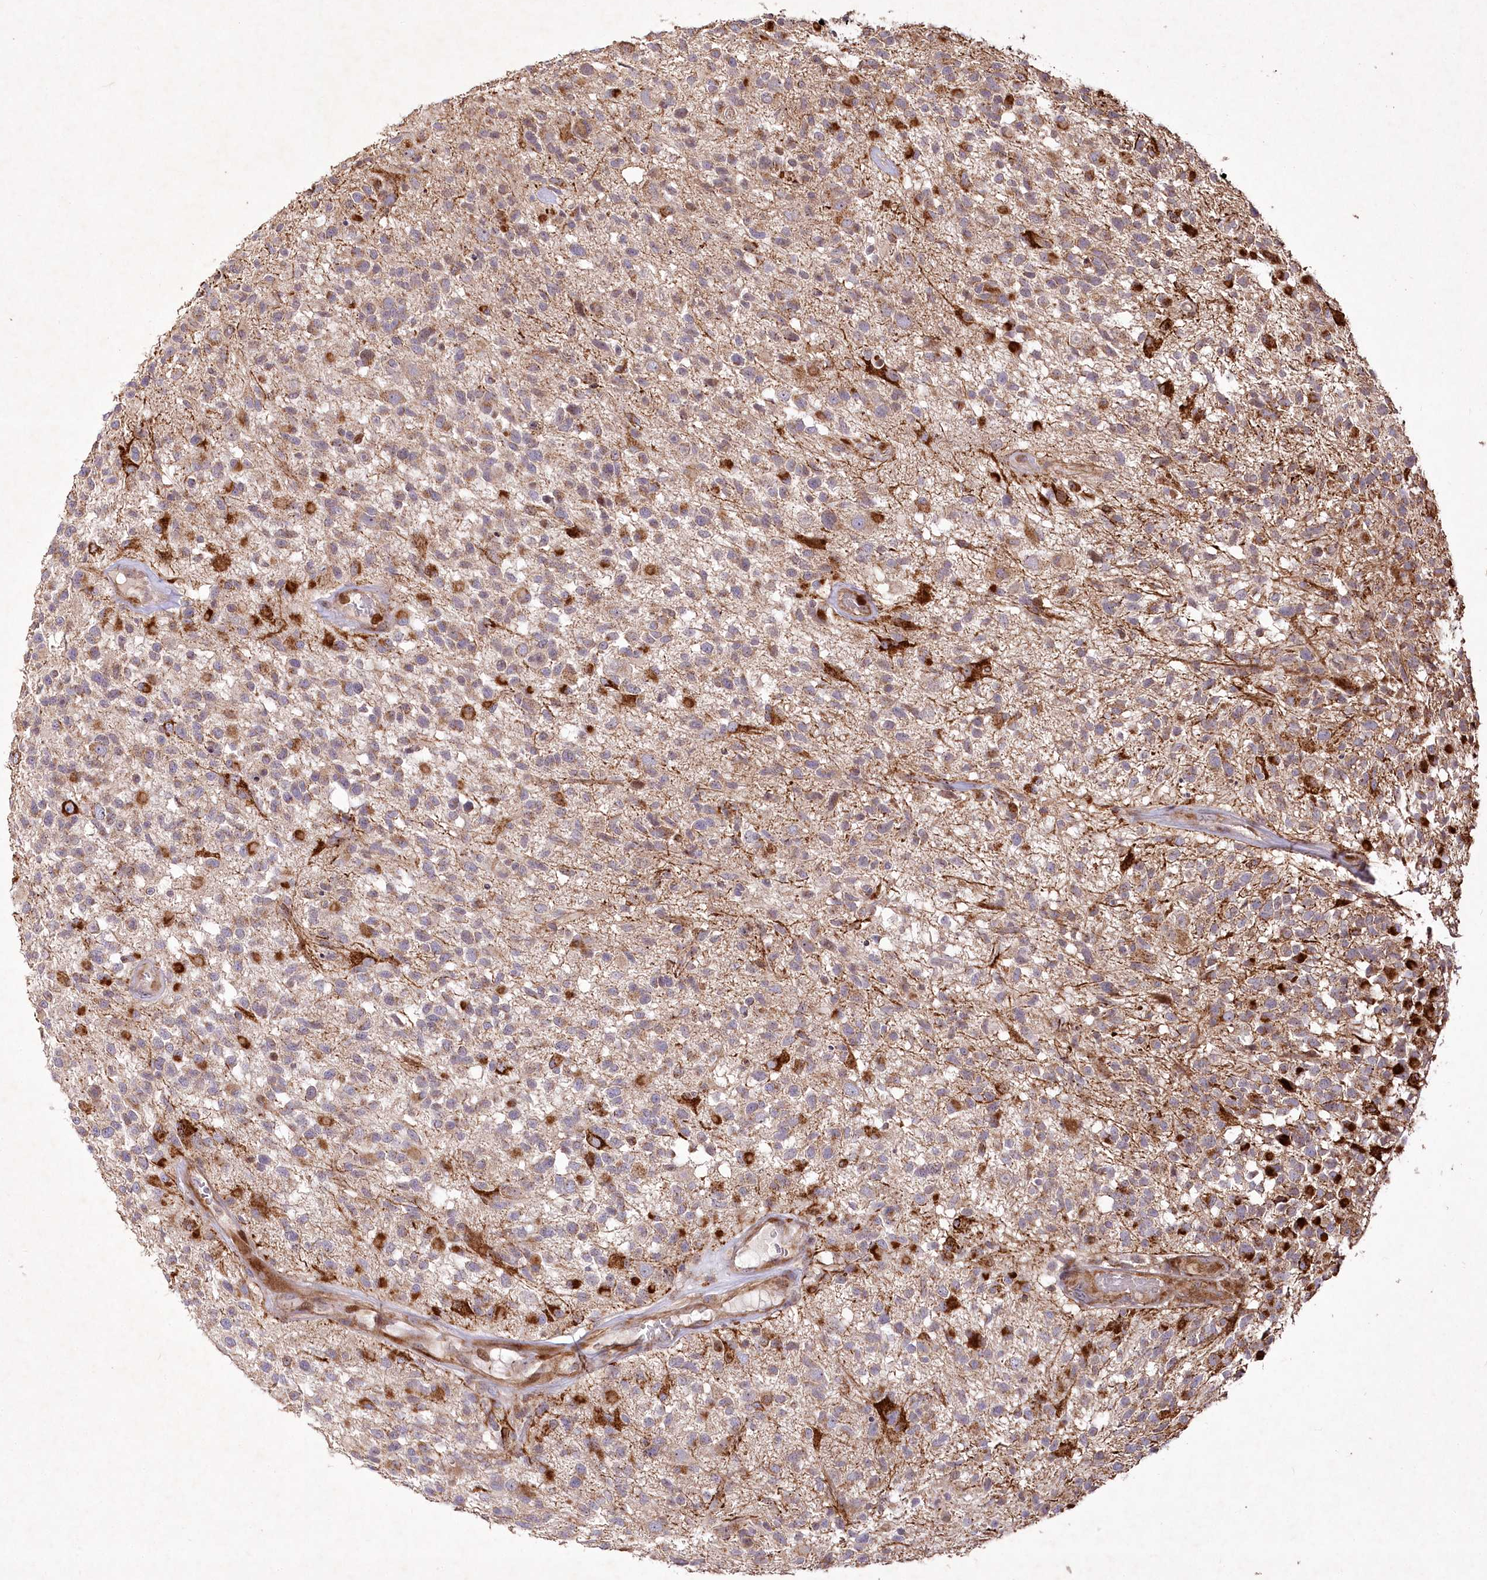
{"staining": {"intensity": "strong", "quantity": "<25%", "location": "cytoplasmic/membranous"}, "tissue": "glioma", "cell_type": "Tumor cells", "image_type": "cancer", "snomed": [{"axis": "morphology", "description": "Glioma, malignant, High grade"}, {"axis": "morphology", "description": "Glioblastoma, NOS"}, {"axis": "topography", "description": "Brain"}], "caption": "Tumor cells demonstrate strong cytoplasmic/membranous staining in approximately <25% of cells in glioma. (brown staining indicates protein expression, while blue staining denotes nuclei).", "gene": "PSTK", "patient": {"sex": "male", "age": 60}}